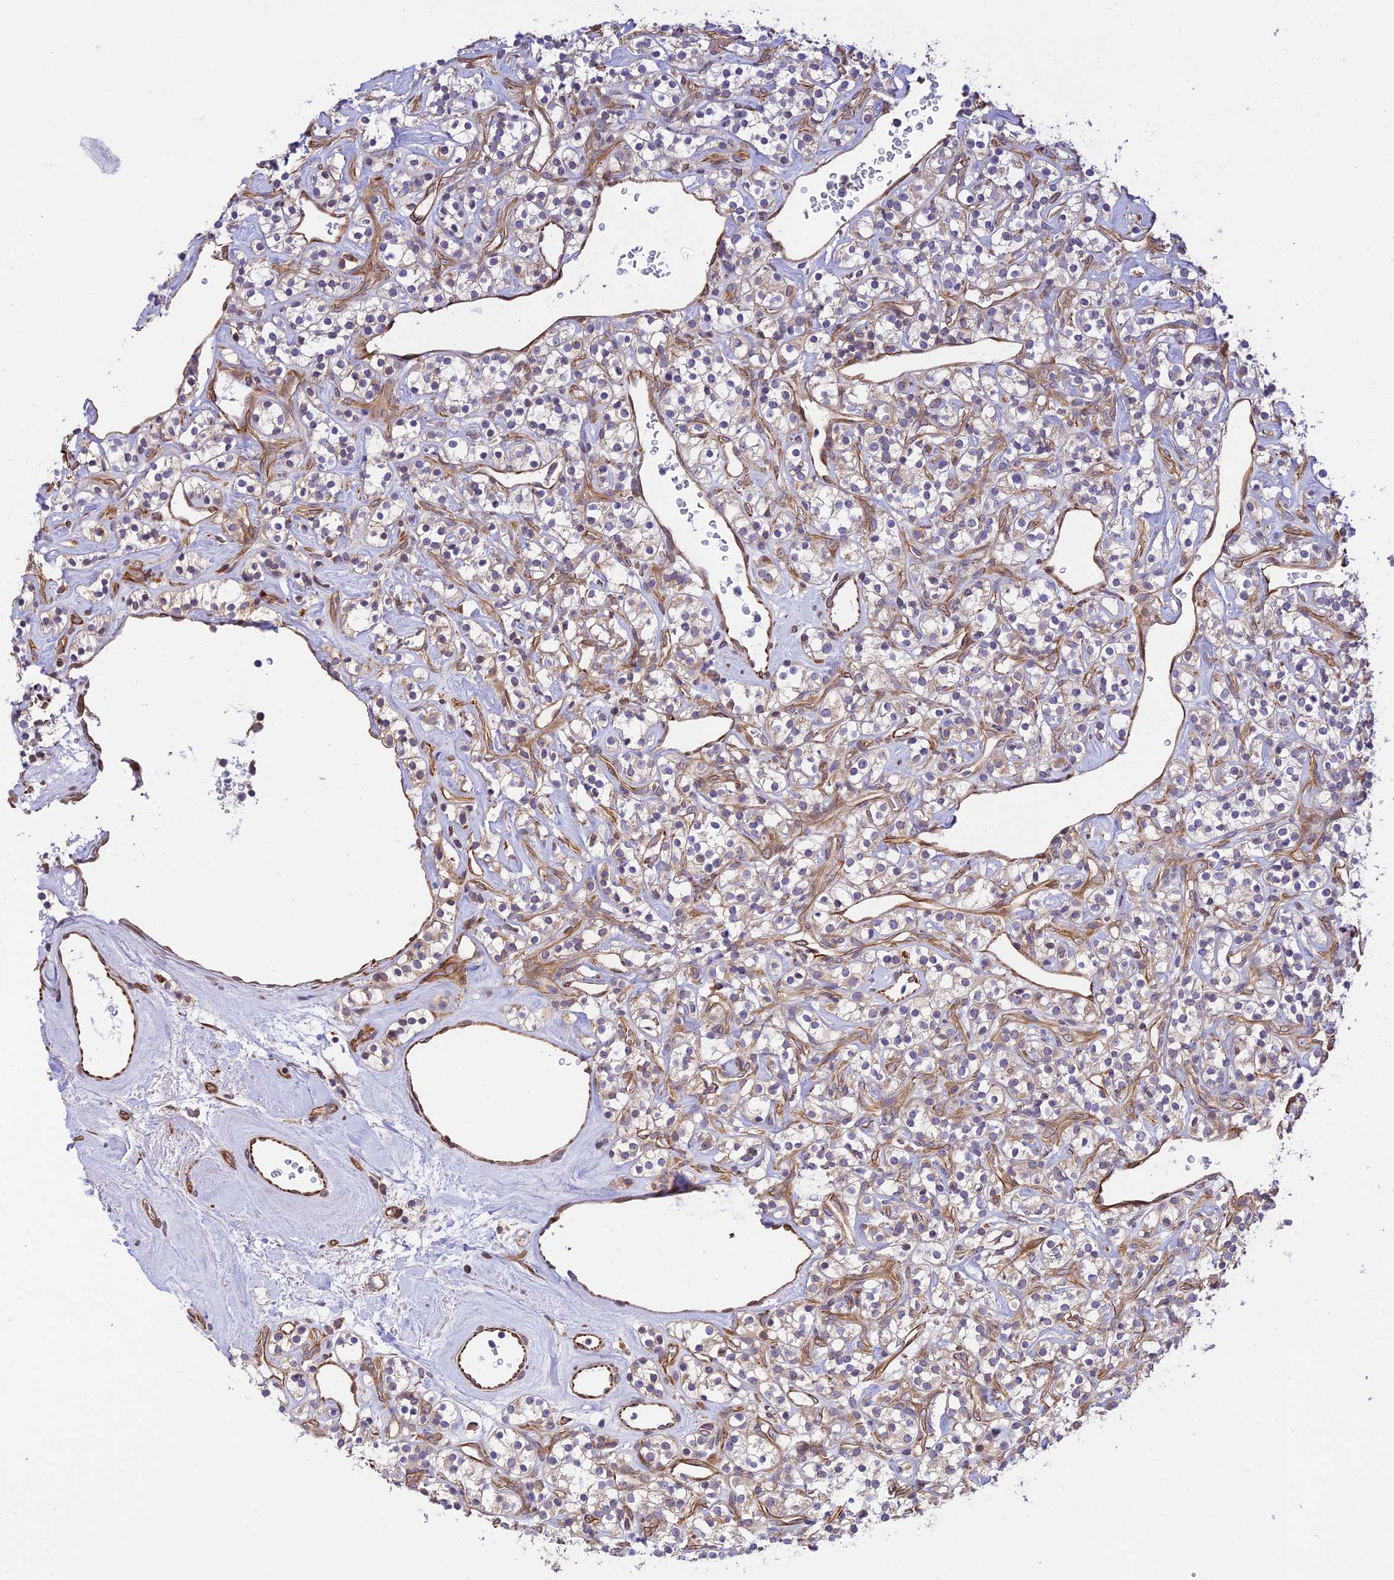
{"staining": {"intensity": "negative", "quantity": "none", "location": "none"}, "tissue": "renal cancer", "cell_type": "Tumor cells", "image_type": "cancer", "snomed": [{"axis": "morphology", "description": "Adenocarcinoma, NOS"}, {"axis": "topography", "description": "Kidney"}], "caption": "An image of human renal cancer (adenocarcinoma) is negative for staining in tumor cells. (DAB immunohistochemistry (IHC), high magnification).", "gene": "EXOC3L4", "patient": {"sex": "male", "age": 77}}